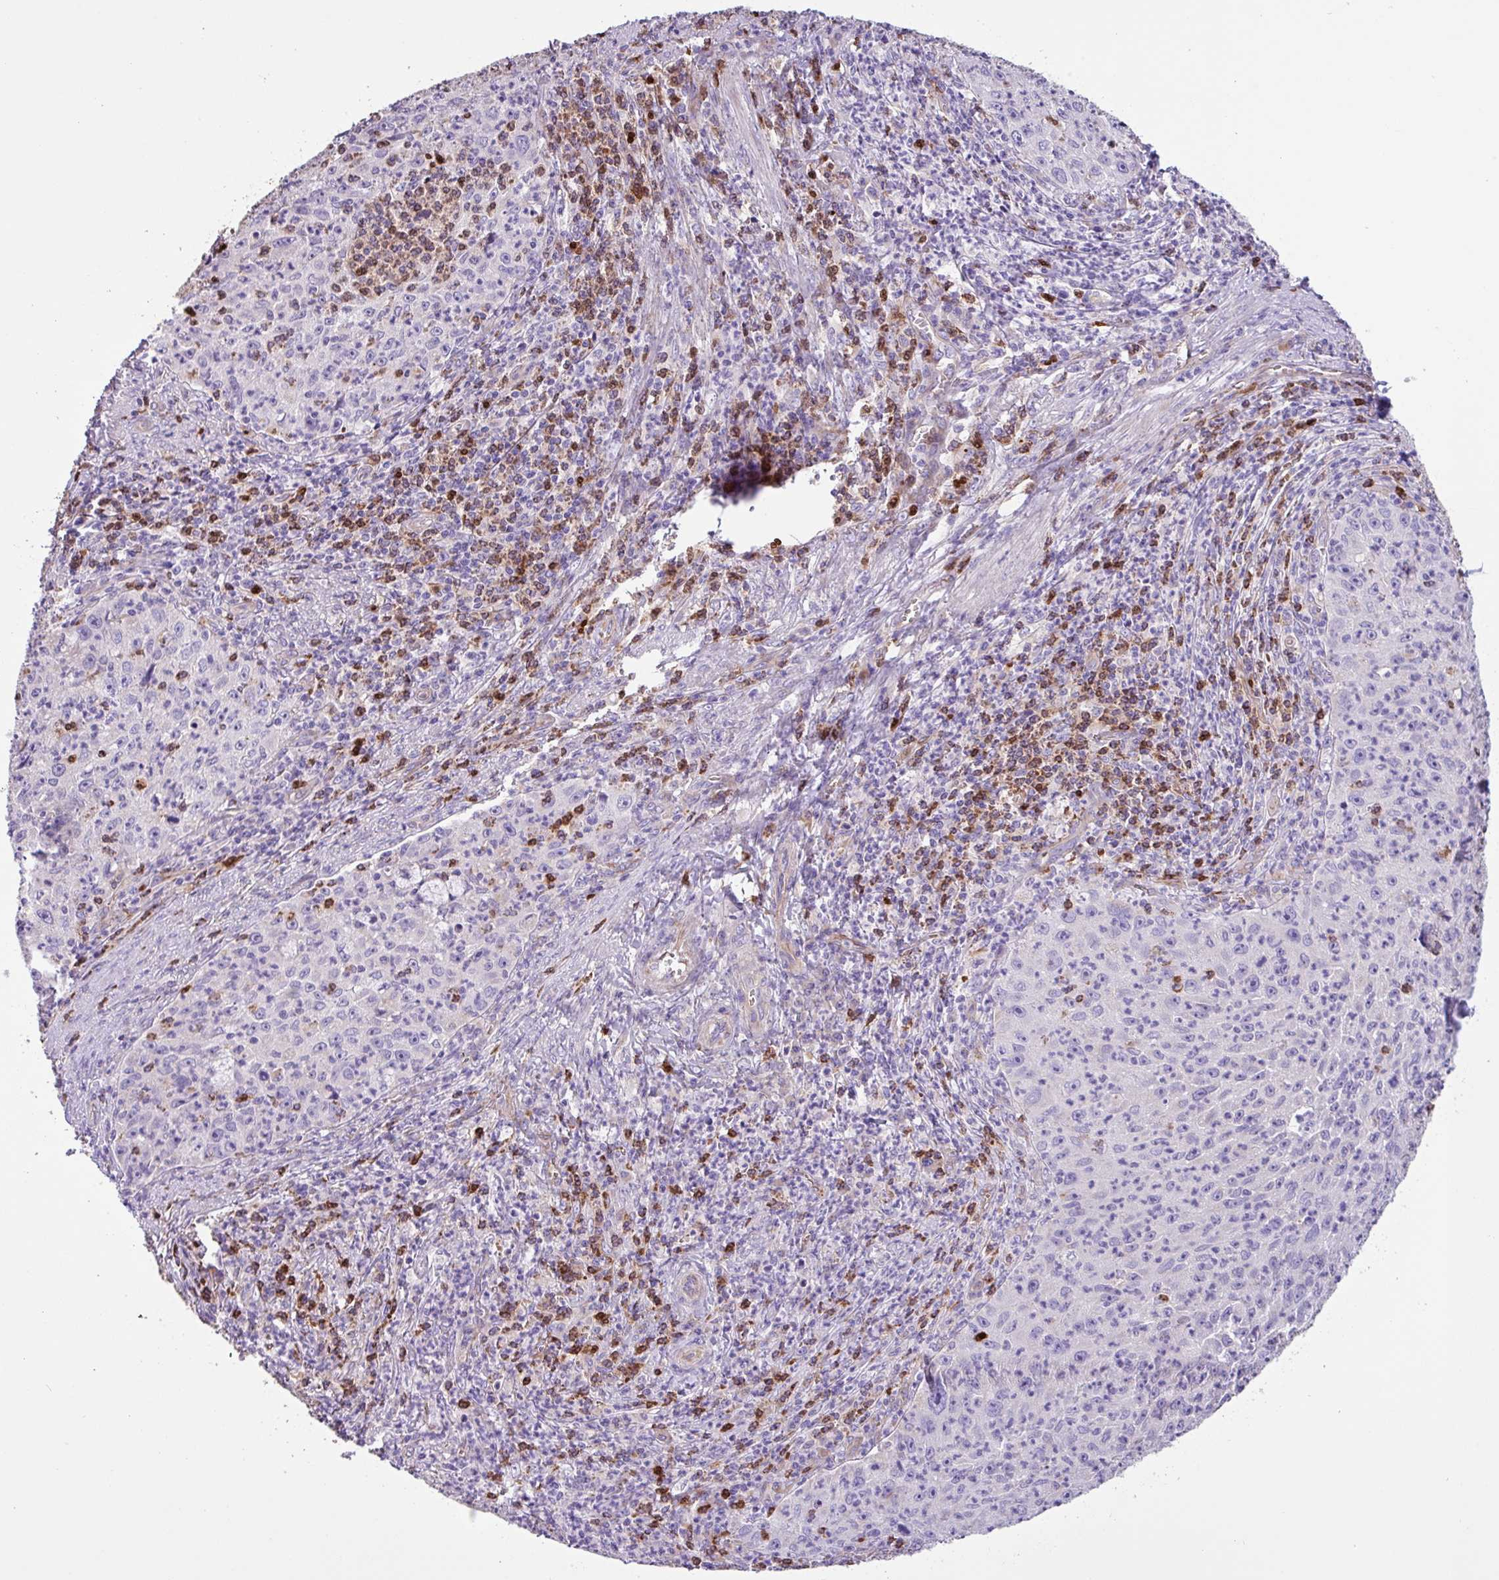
{"staining": {"intensity": "negative", "quantity": "none", "location": "none"}, "tissue": "cervical cancer", "cell_type": "Tumor cells", "image_type": "cancer", "snomed": [{"axis": "morphology", "description": "Squamous cell carcinoma, NOS"}, {"axis": "topography", "description": "Cervix"}], "caption": "Human cervical cancer stained for a protein using immunohistochemistry exhibits no expression in tumor cells.", "gene": "MRM2", "patient": {"sex": "female", "age": 30}}